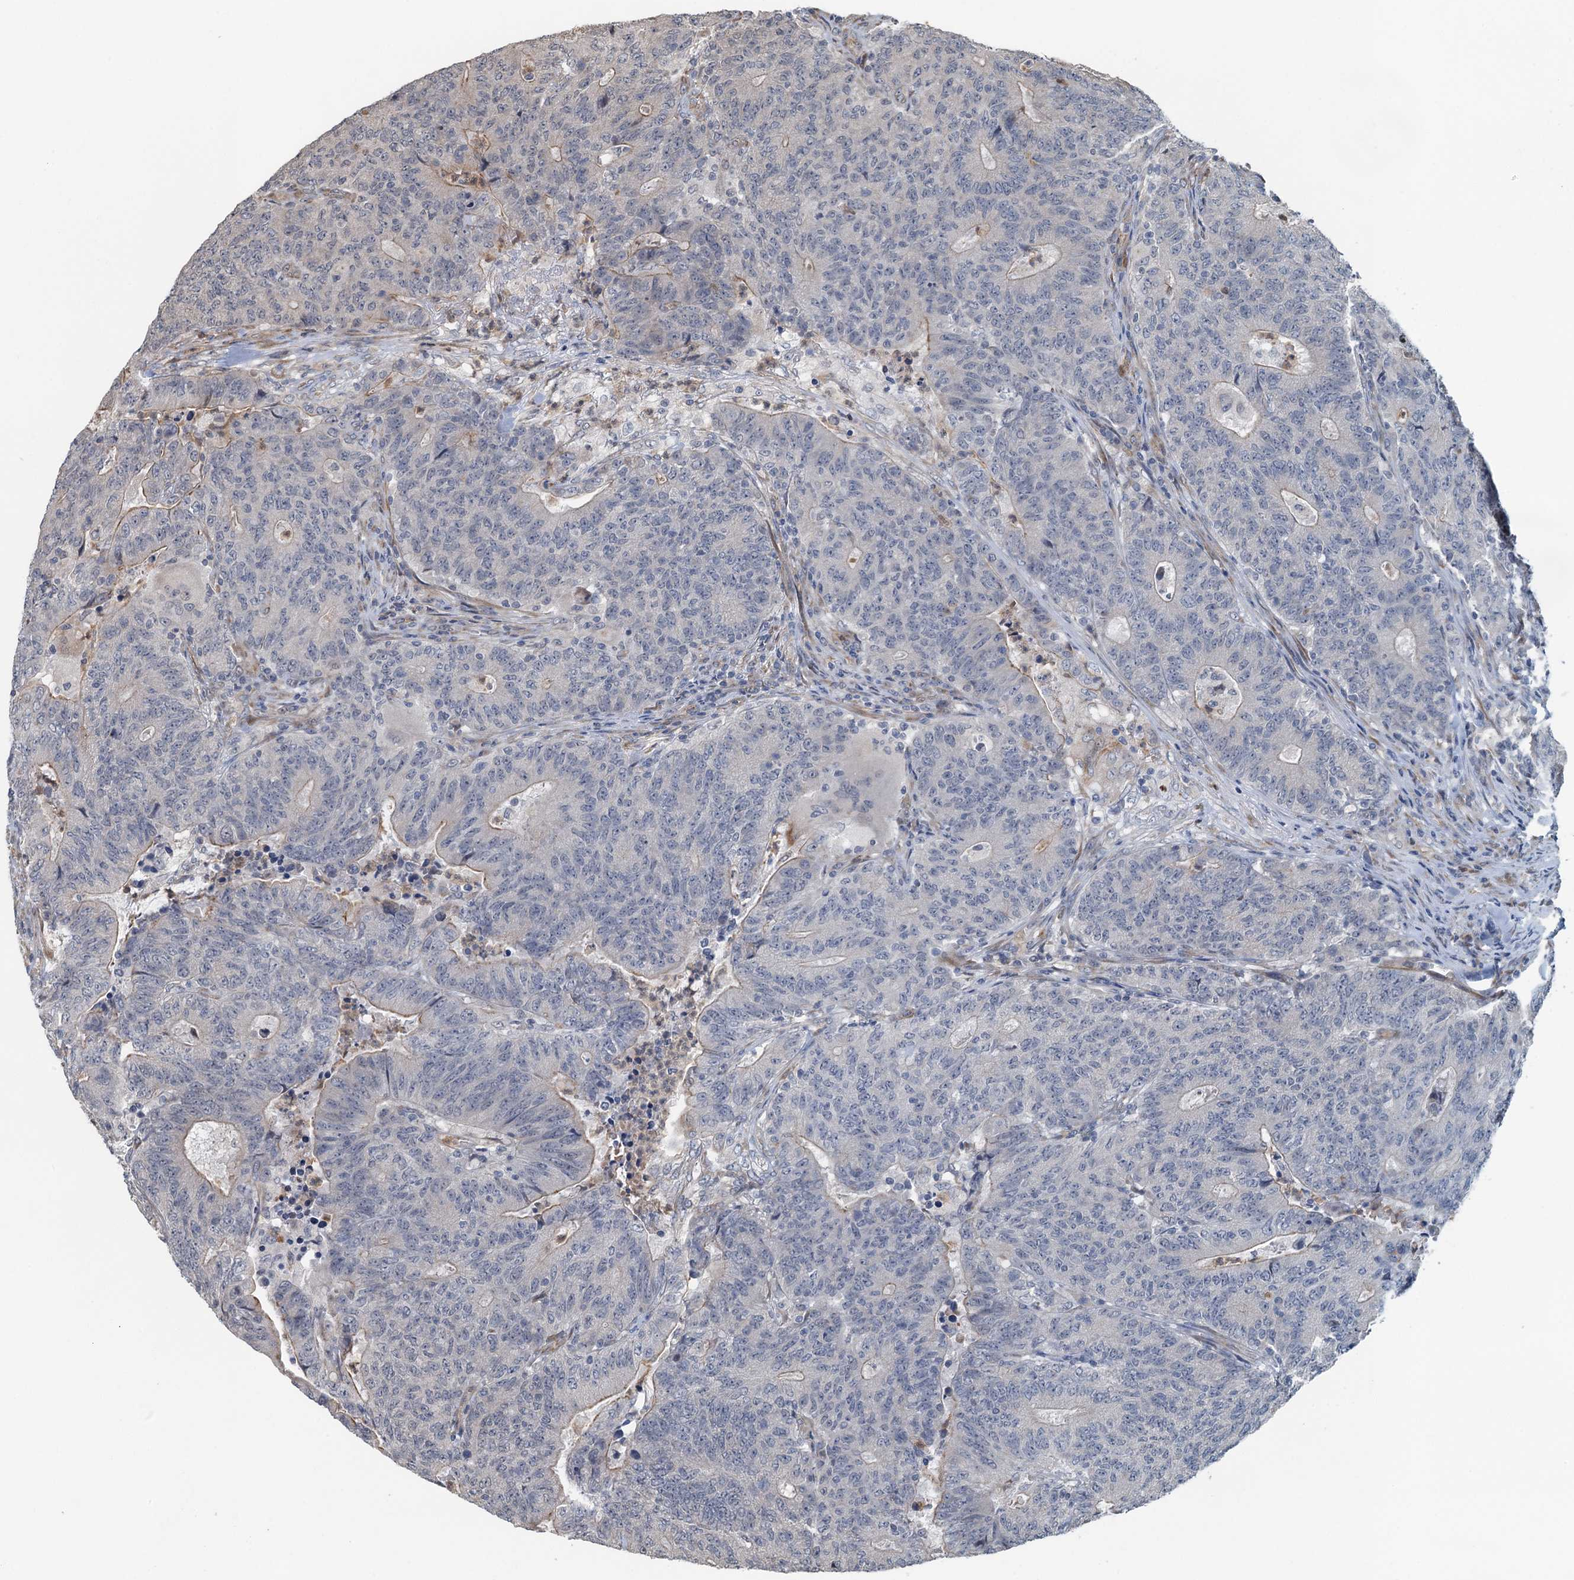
{"staining": {"intensity": "weak", "quantity": "<25%", "location": "cytoplasmic/membranous"}, "tissue": "colorectal cancer", "cell_type": "Tumor cells", "image_type": "cancer", "snomed": [{"axis": "morphology", "description": "Adenocarcinoma, NOS"}, {"axis": "topography", "description": "Colon"}], "caption": "Immunohistochemistry micrograph of human colorectal adenocarcinoma stained for a protein (brown), which shows no positivity in tumor cells.", "gene": "WHAMM", "patient": {"sex": "female", "age": 75}}